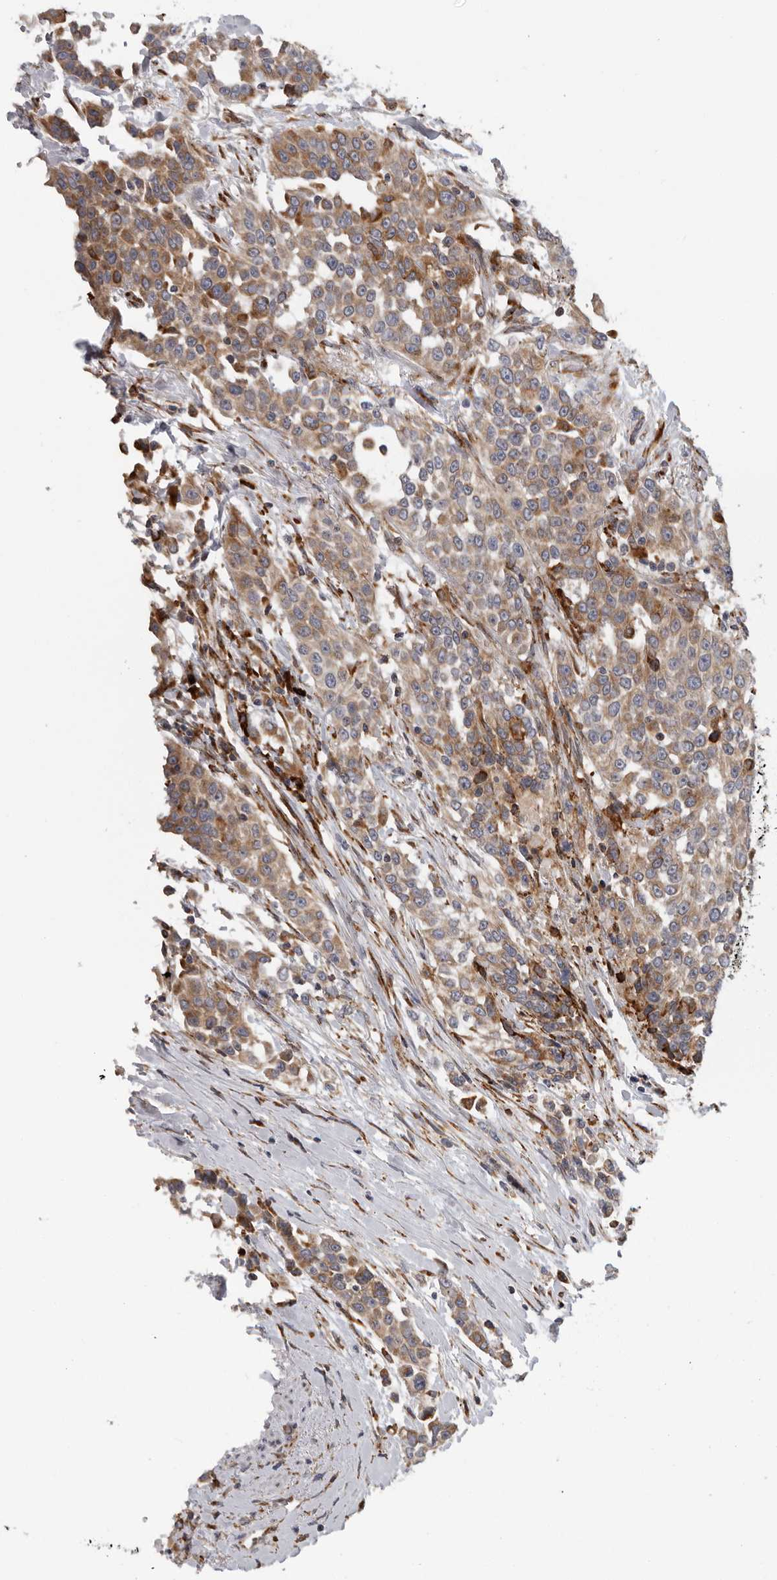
{"staining": {"intensity": "strong", "quantity": ">75%", "location": "cytoplasmic/membranous"}, "tissue": "urothelial cancer", "cell_type": "Tumor cells", "image_type": "cancer", "snomed": [{"axis": "morphology", "description": "Urothelial carcinoma, High grade"}, {"axis": "topography", "description": "Urinary bladder"}], "caption": "IHC of high-grade urothelial carcinoma shows high levels of strong cytoplasmic/membranous positivity in about >75% of tumor cells. Immunohistochemistry (ihc) stains the protein in brown and the nuclei are stained blue.", "gene": "ALPK2", "patient": {"sex": "female", "age": 80}}